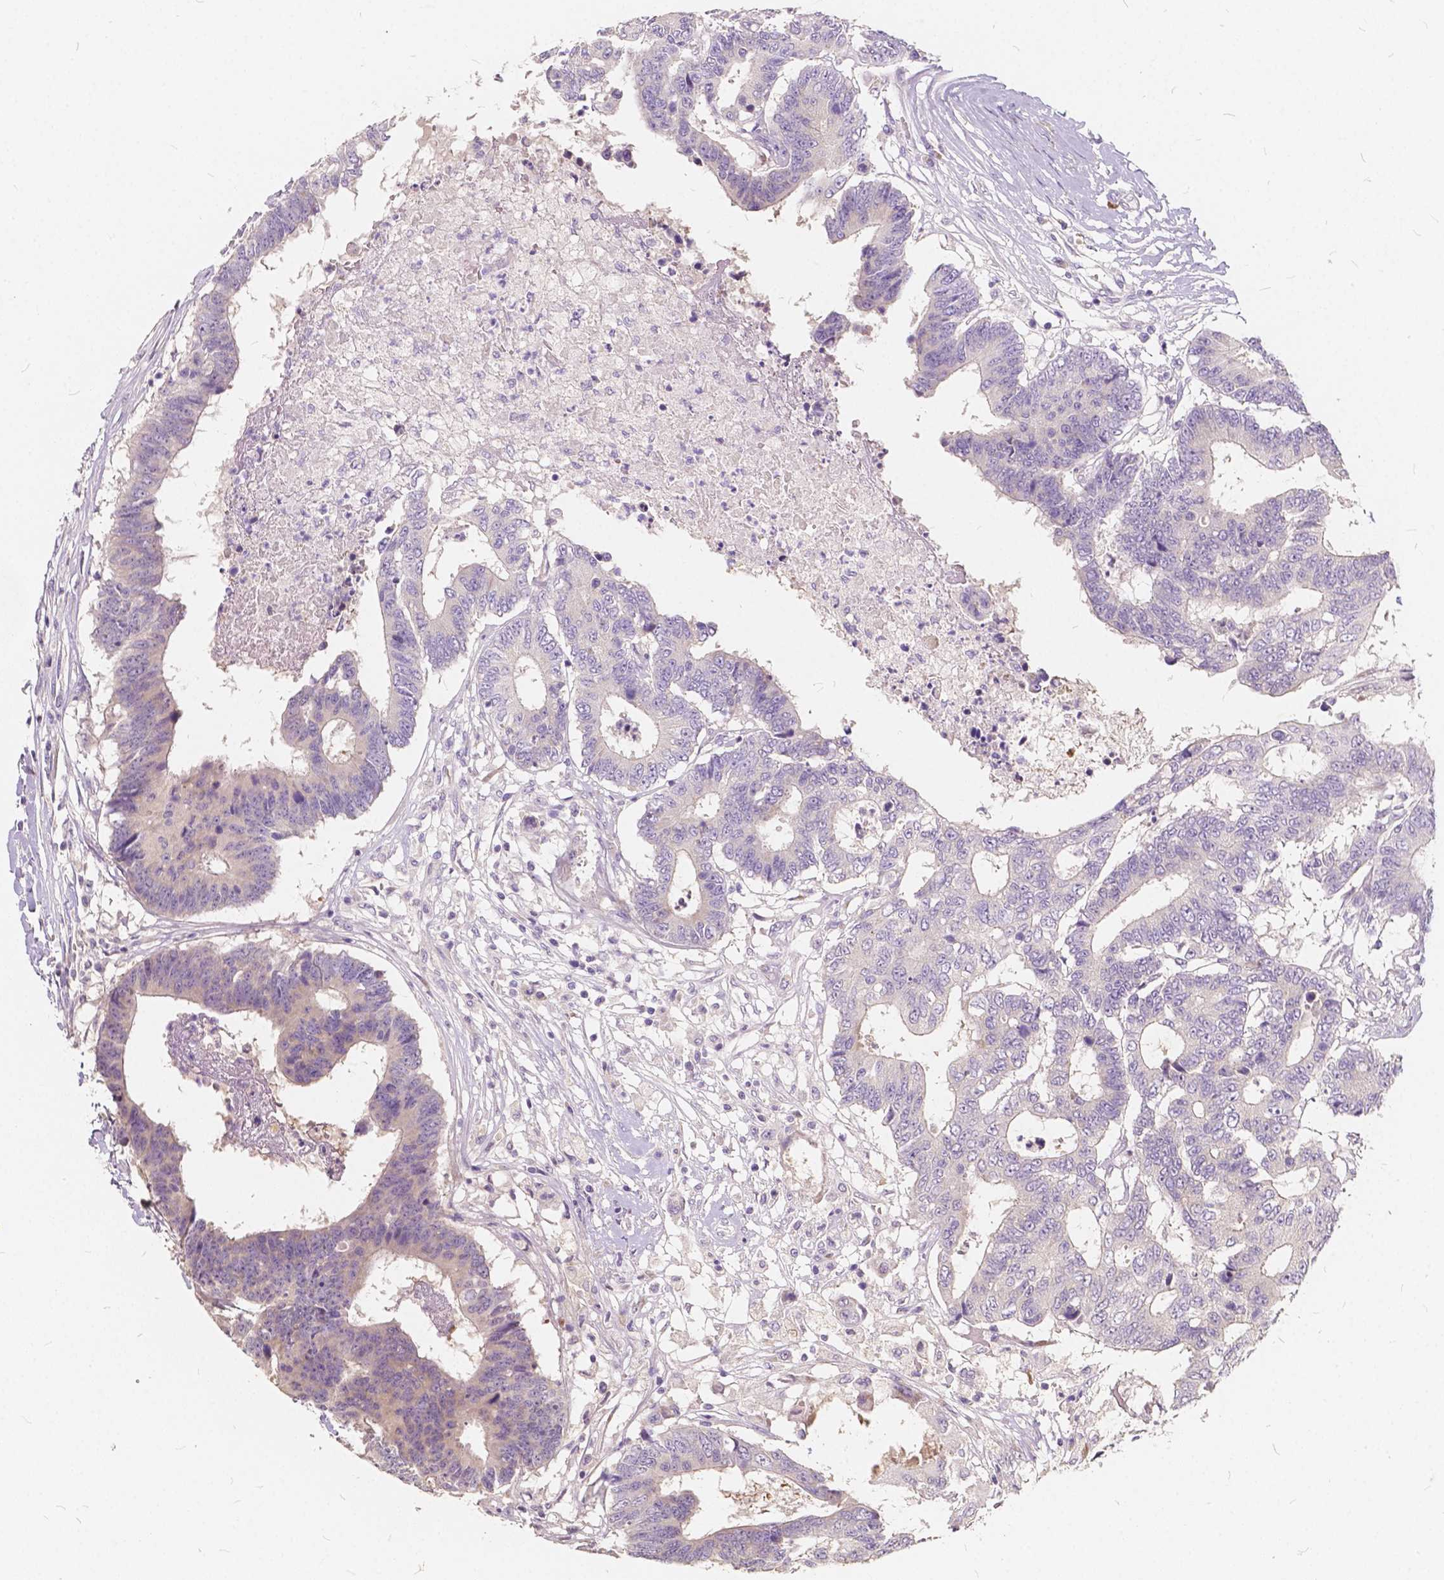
{"staining": {"intensity": "weak", "quantity": "<25%", "location": "cytoplasmic/membranous"}, "tissue": "colorectal cancer", "cell_type": "Tumor cells", "image_type": "cancer", "snomed": [{"axis": "morphology", "description": "Adenocarcinoma, NOS"}, {"axis": "topography", "description": "Colon"}], "caption": "Immunohistochemistry micrograph of neoplastic tissue: colorectal cancer stained with DAB demonstrates no significant protein expression in tumor cells. Nuclei are stained in blue.", "gene": "SLC7A8", "patient": {"sex": "female", "age": 48}}